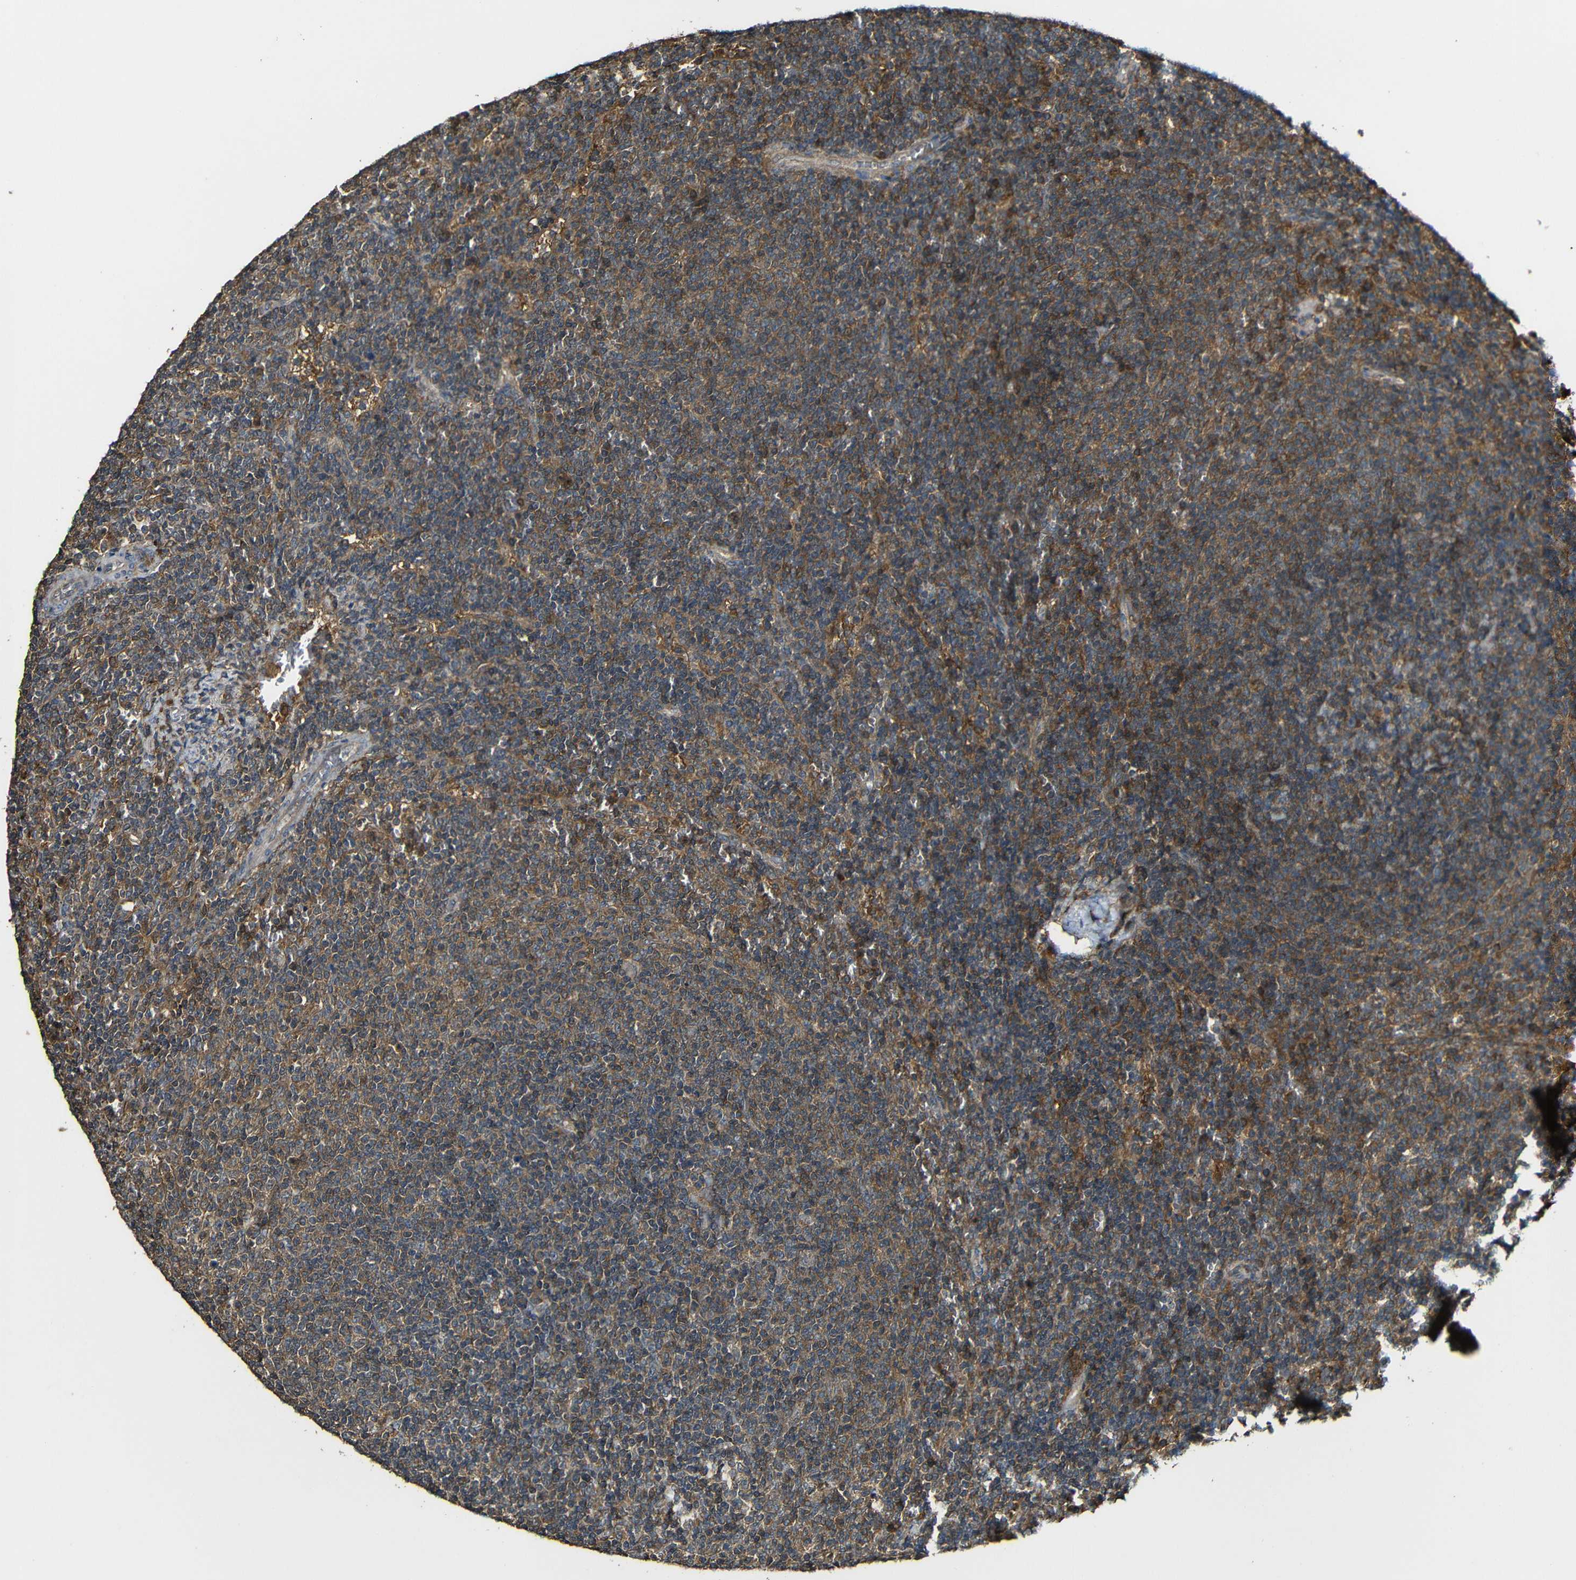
{"staining": {"intensity": "moderate", "quantity": ">75%", "location": "cytoplasmic/membranous"}, "tissue": "lymphoma", "cell_type": "Tumor cells", "image_type": "cancer", "snomed": [{"axis": "morphology", "description": "Malignant lymphoma, non-Hodgkin's type, Low grade"}, {"axis": "topography", "description": "Spleen"}], "caption": "The image shows immunohistochemical staining of lymphoma. There is moderate cytoplasmic/membranous staining is appreciated in about >75% of tumor cells. (DAB = brown stain, brightfield microscopy at high magnification).", "gene": "CASP8", "patient": {"sex": "female", "age": 50}}